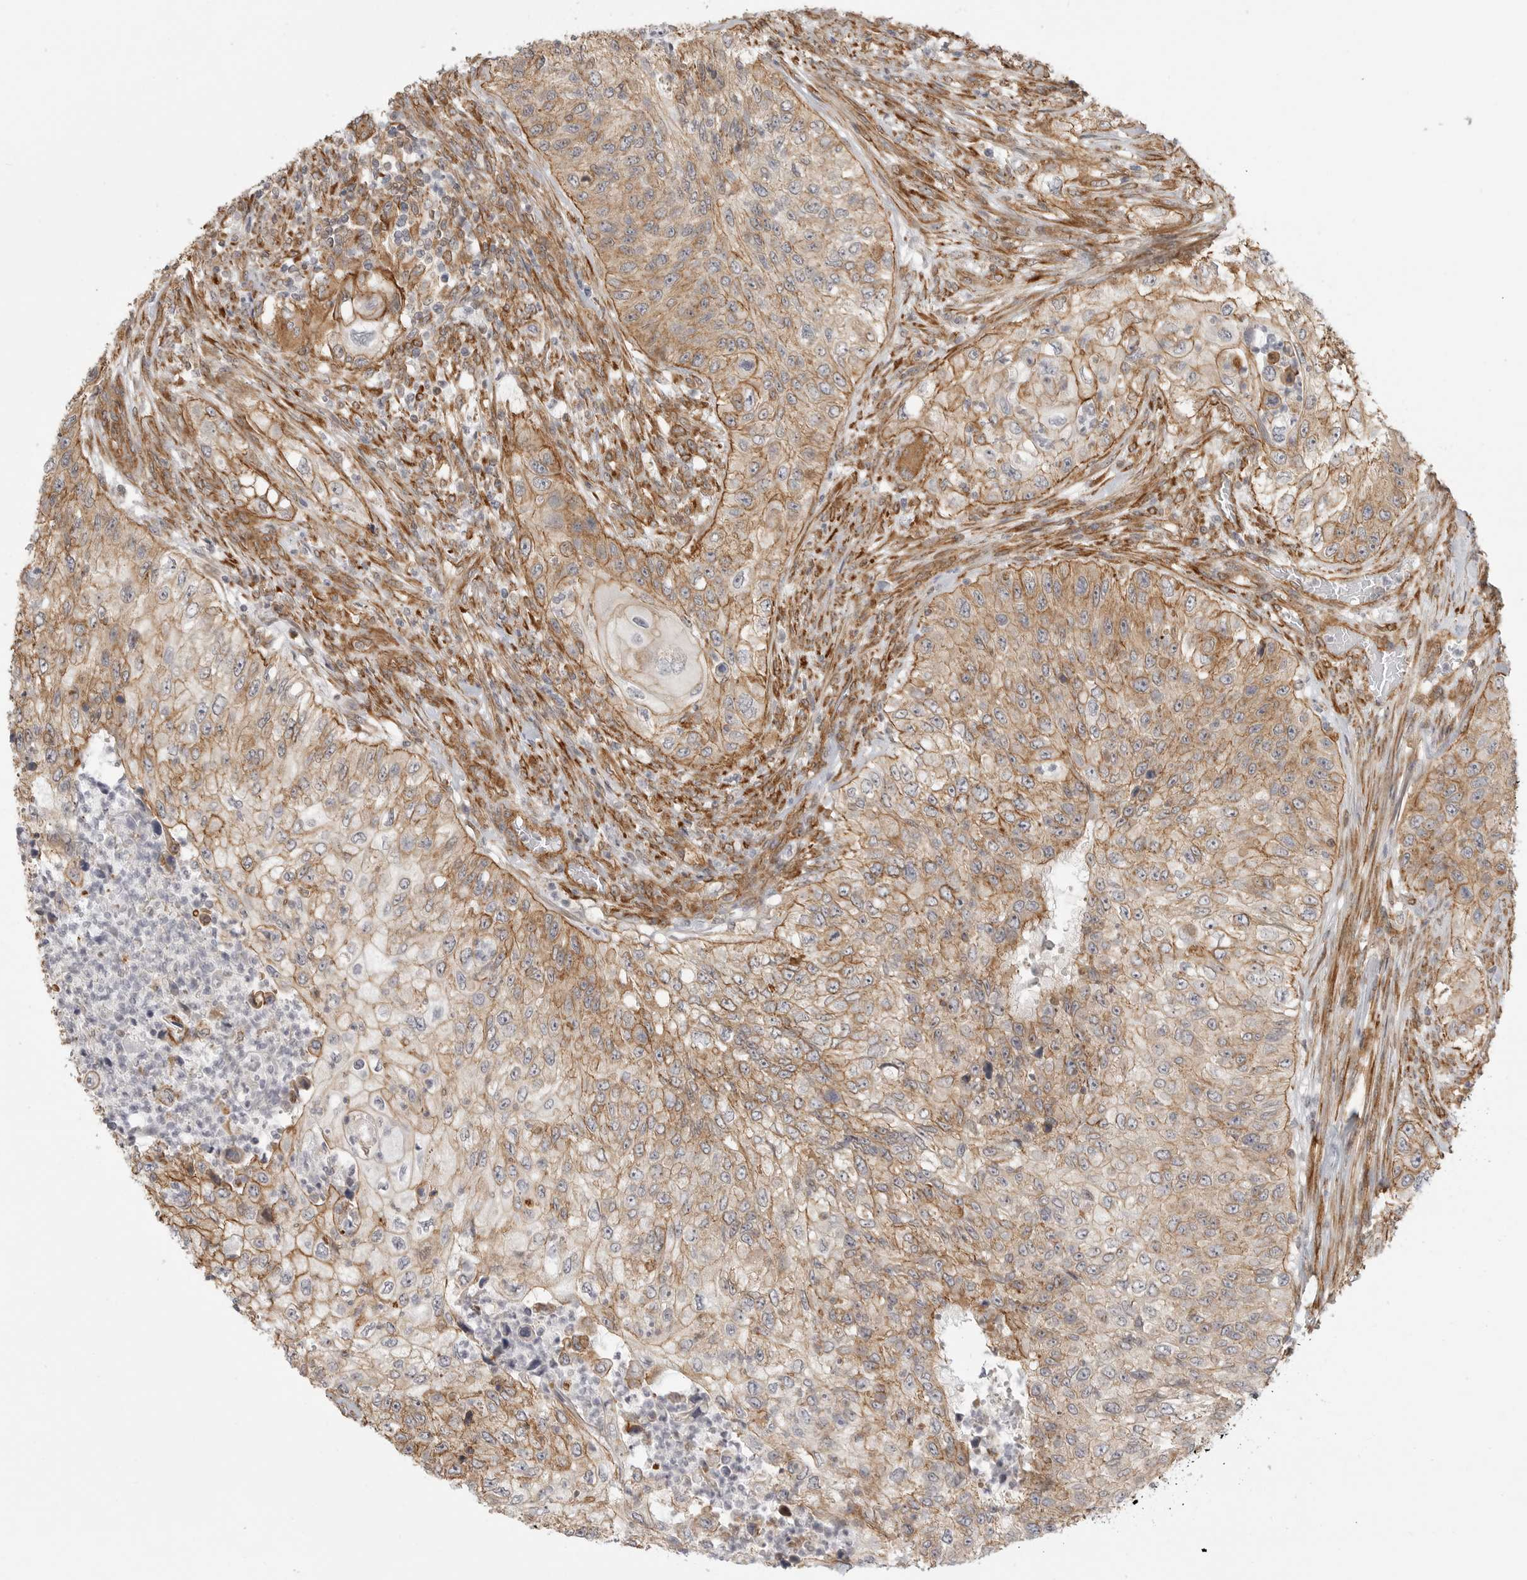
{"staining": {"intensity": "moderate", "quantity": ">75%", "location": "cytoplasmic/membranous"}, "tissue": "urothelial cancer", "cell_type": "Tumor cells", "image_type": "cancer", "snomed": [{"axis": "morphology", "description": "Urothelial carcinoma, High grade"}, {"axis": "topography", "description": "Urinary bladder"}], "caption": "This is a histology image of immunohistochemistry staining of urothelial cancer, which shows moderate staining in the cytoplasmic/membranous of tumor cells.", "gene": "ATOH7", "patient": {"sex": "female", "age": 60}}